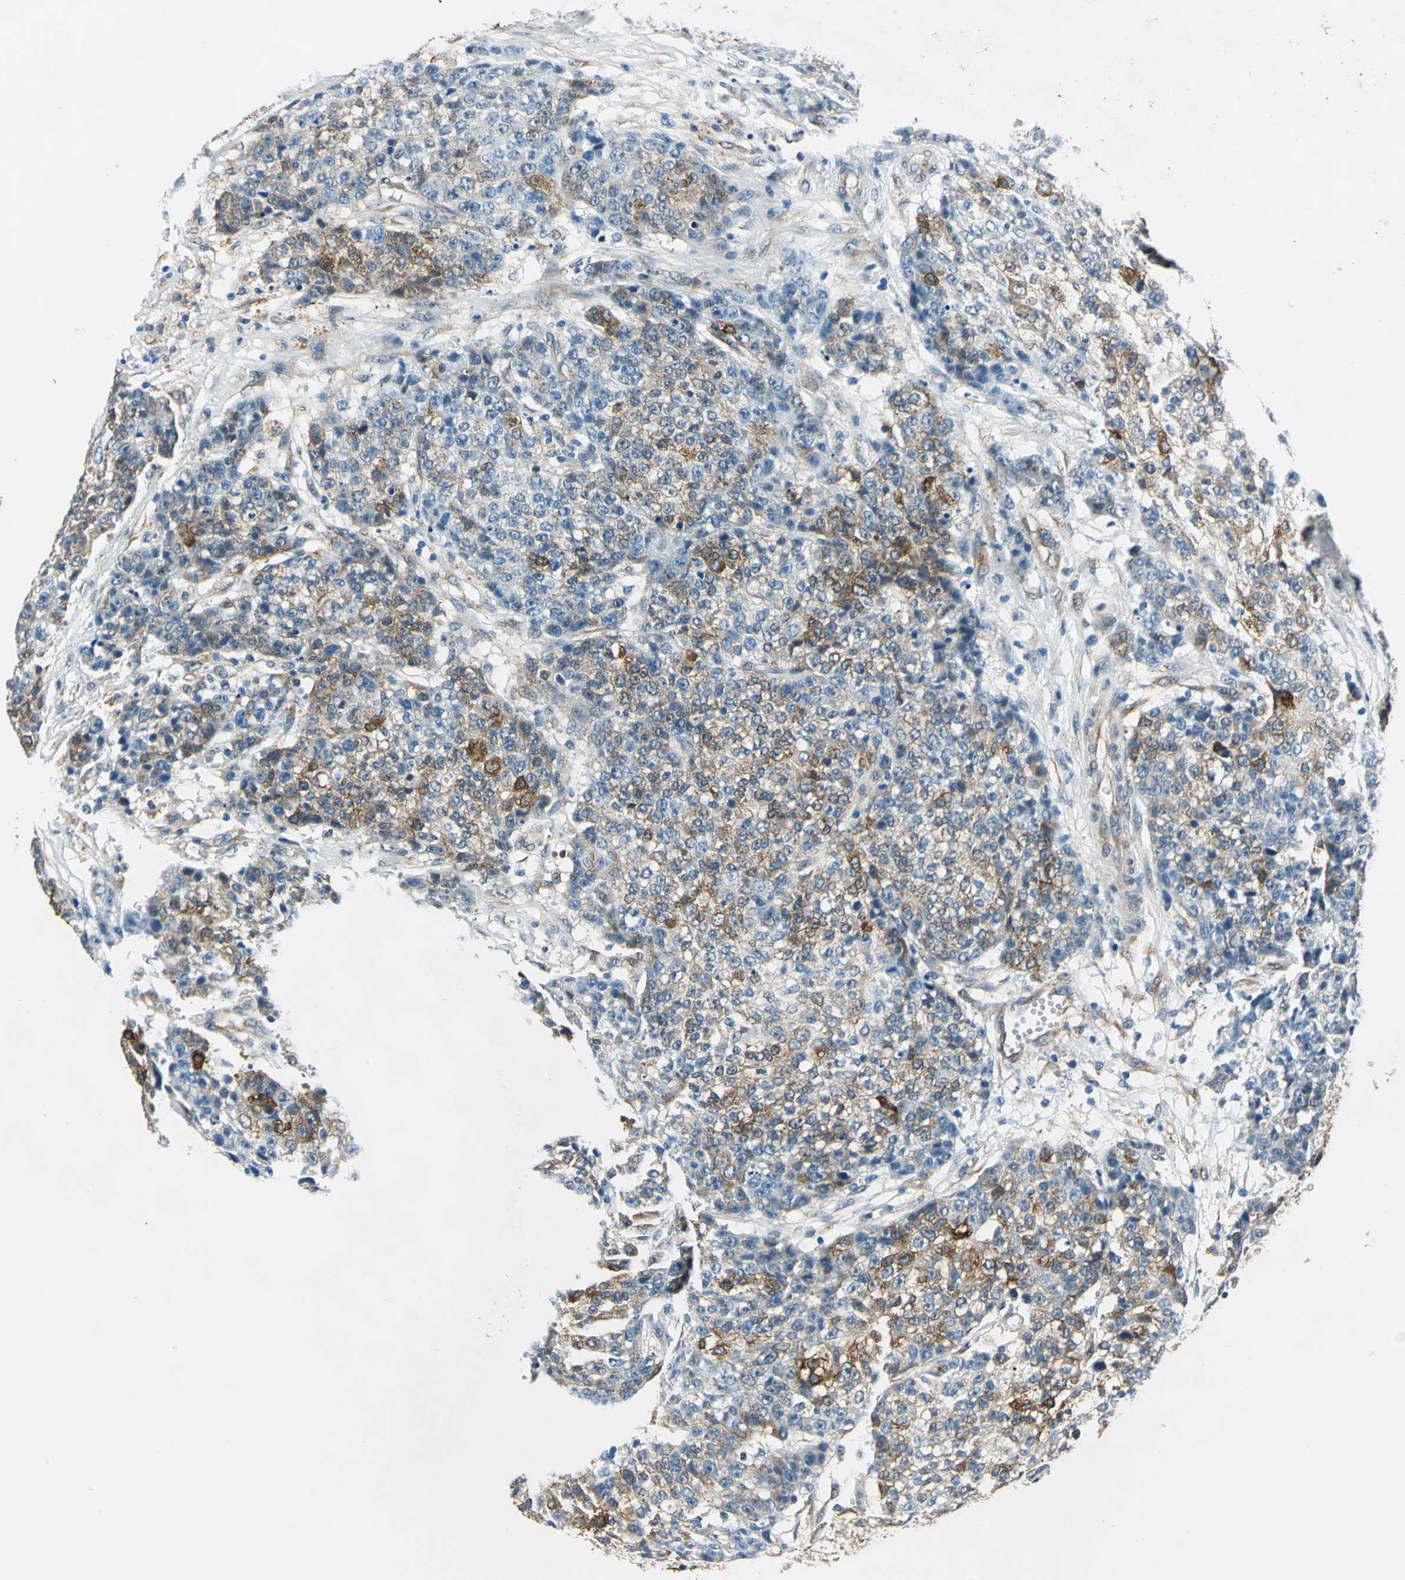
{"staining": {"intensity": "moderate", "quantity": "25%-75%", "location": "cytoplasmic/membranous"}, "tissue": "ovarian cancer", "cell_type": "Tumor cells", "image_type": "cancer", "snomed": [{"axis": "morphology", "description": "Carcinoma, endometroid"}, {"axis": "topography", "description": "Ovary"}], "caption": "Human ovarian cancer stained for a protein (brown) demonstrates moderate cytoplasmic/membranous positive staining in approximately 25%-75% of tumor cells.", "gene": "HSPB1", "patient": {"sex": "female", "age": 42}}